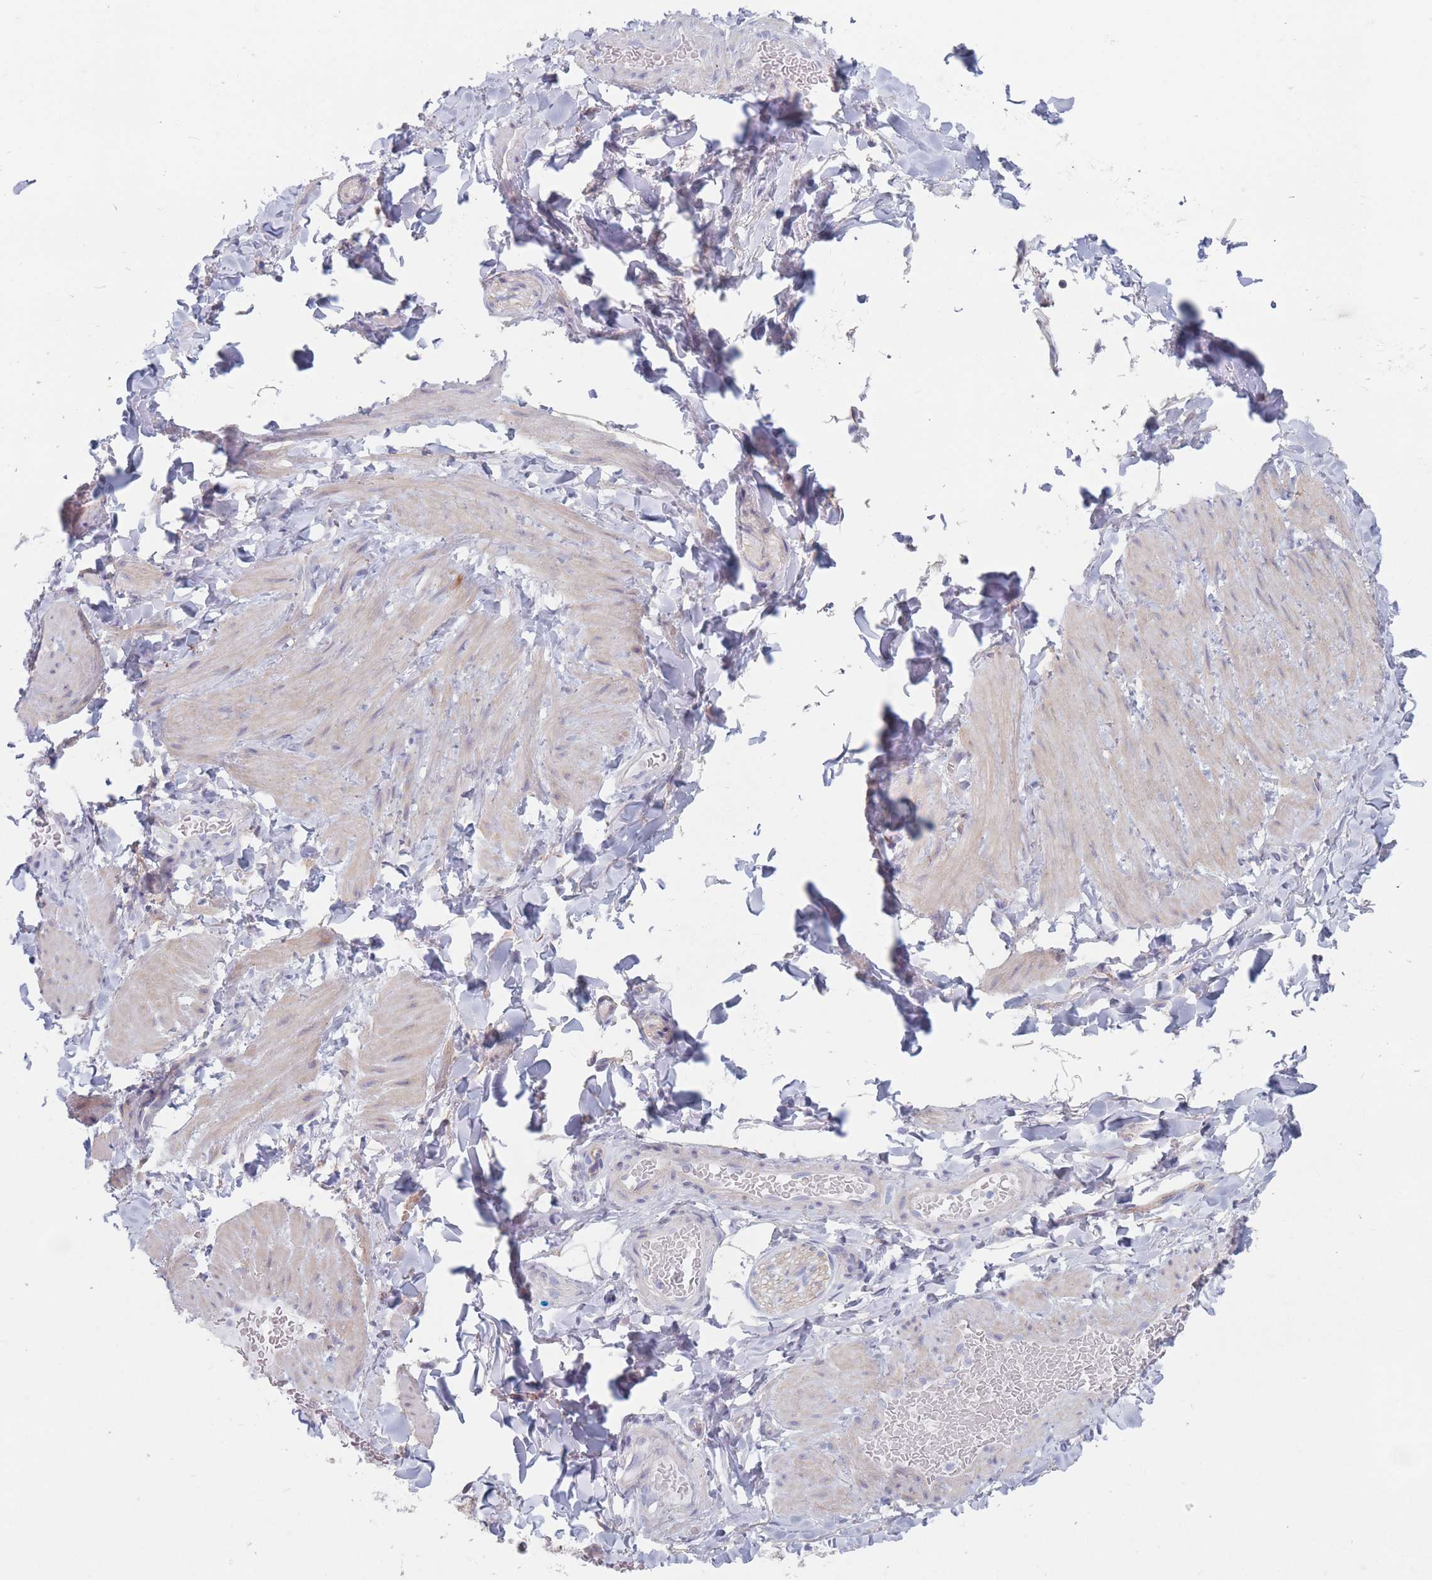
{"staining": {"intensity": "negative", "quantity": "none", "location": "none"}, "tissue": "adipose tissue", "cell_type": "Adipocytes", "image_type": "normal", "snomed": [{"axis": "morphology", "description": "Normal tissue, NOS"}, {"axis": "topography", "description": "Soft tissue"}, {"axis": "topography", "description": "Vascular tissue"}], "caption": "The photomicrograph exhibits no staining of adipocytes in unremarkable adipose tissue. The staining was performed using DAB to visualize the protein expression in brown, while the nuclei were stained in blue with hematoxylin (Magnification: 20x).", "gene": "PLPP1", "patient": {"sex": "male", "age": 54}}